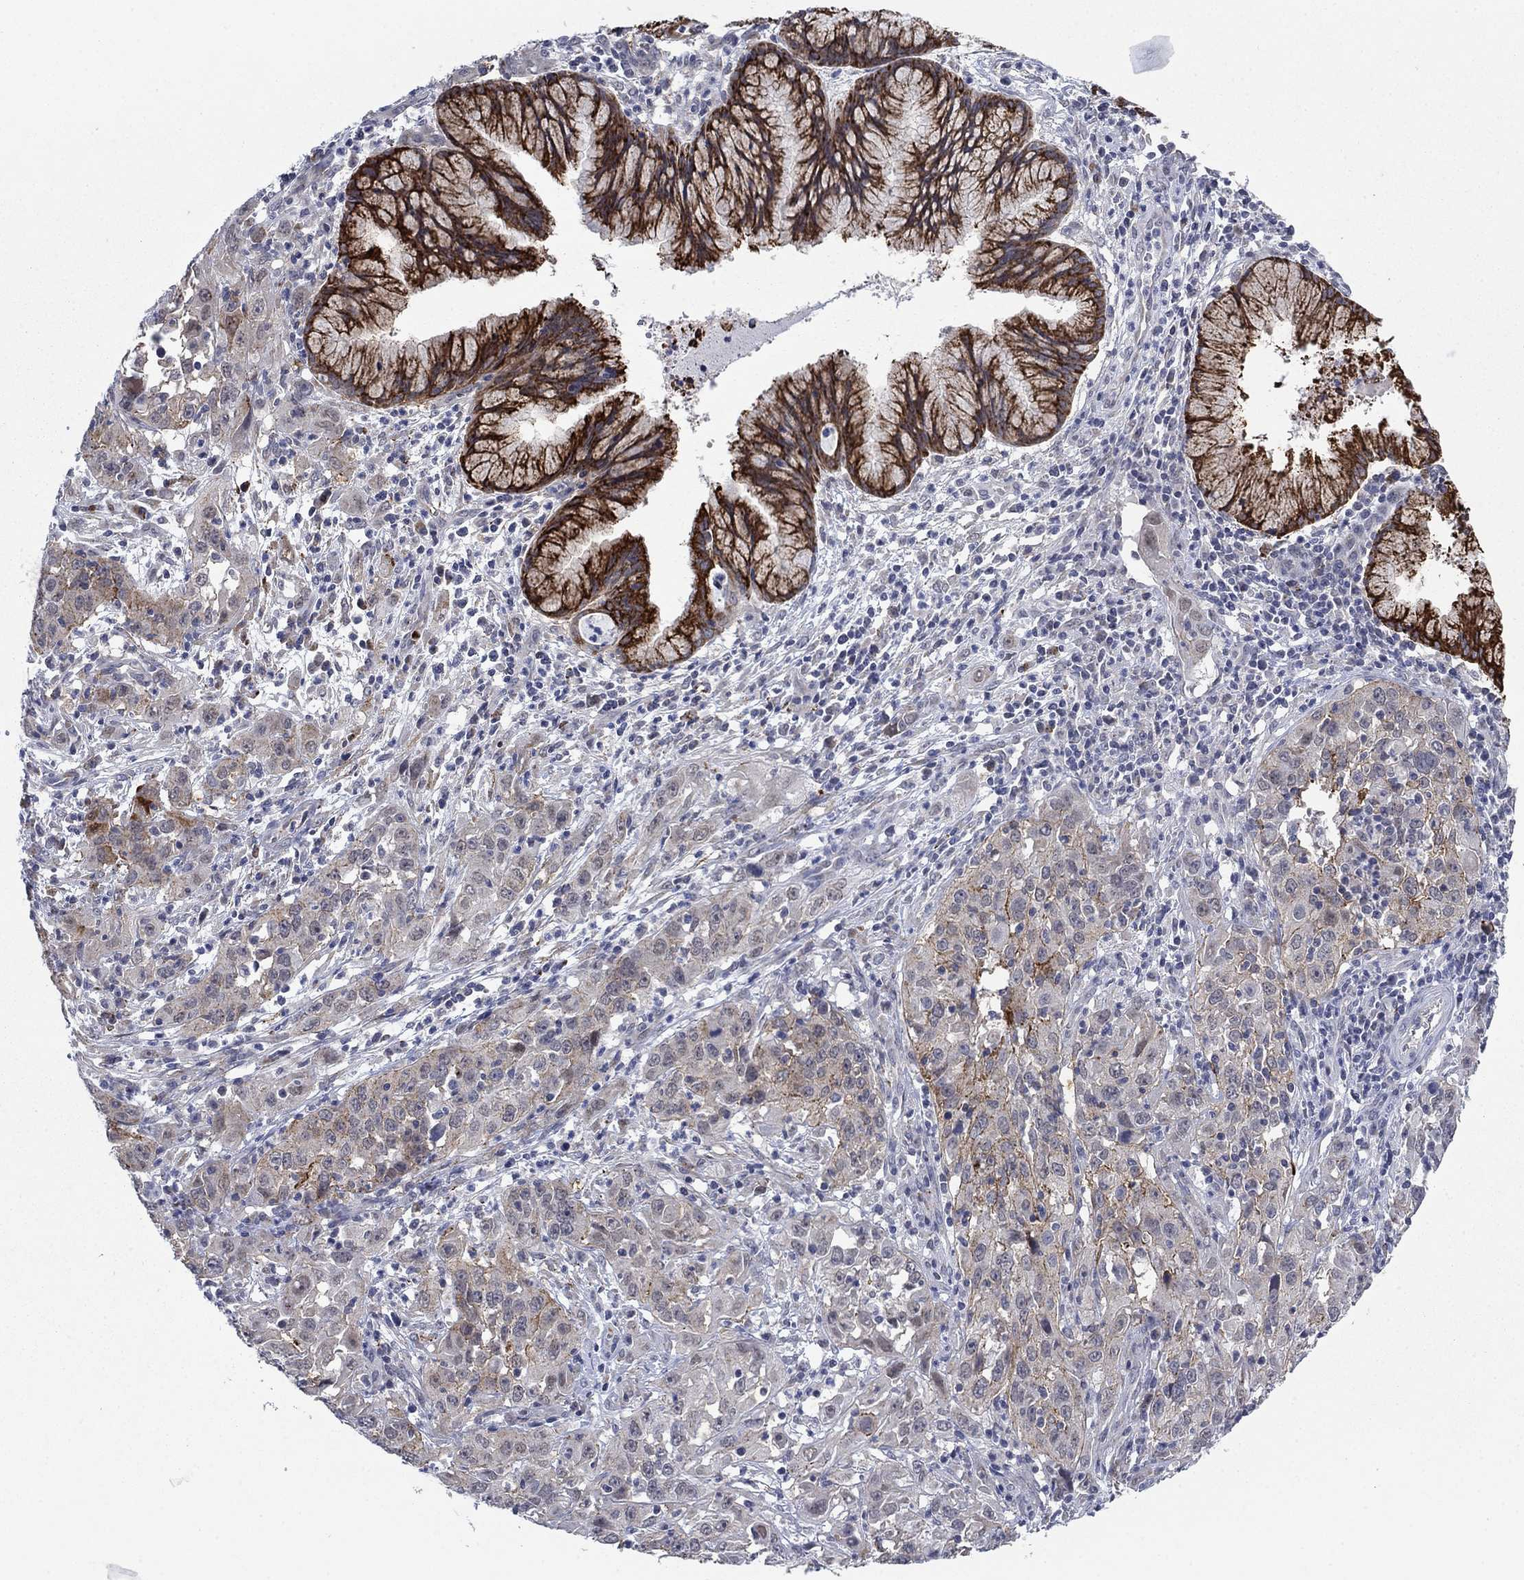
{"staining": {"intensity": "strong", "quantity": "<25%", "location": "cytoplasmic/membranous"}, "tissue": "cervical cancer", "cell_type": "Tumor cells", "image_type": "cancer", "snomed": [{"axis": "morphology", "description": "Squamous cell carcinoma, NOS"}, {"axis": "topography", "description": "Cervix"}], "caption": "Approximately <25% of tumor cells in squamous cell carcinoma (cervical) exhibit strong cytoplasmic/membranous protein positivity as visualized by brown immunohistochemical staining.", "gene": "SDC1", "patient": {"sex": "female", "age": 32}}